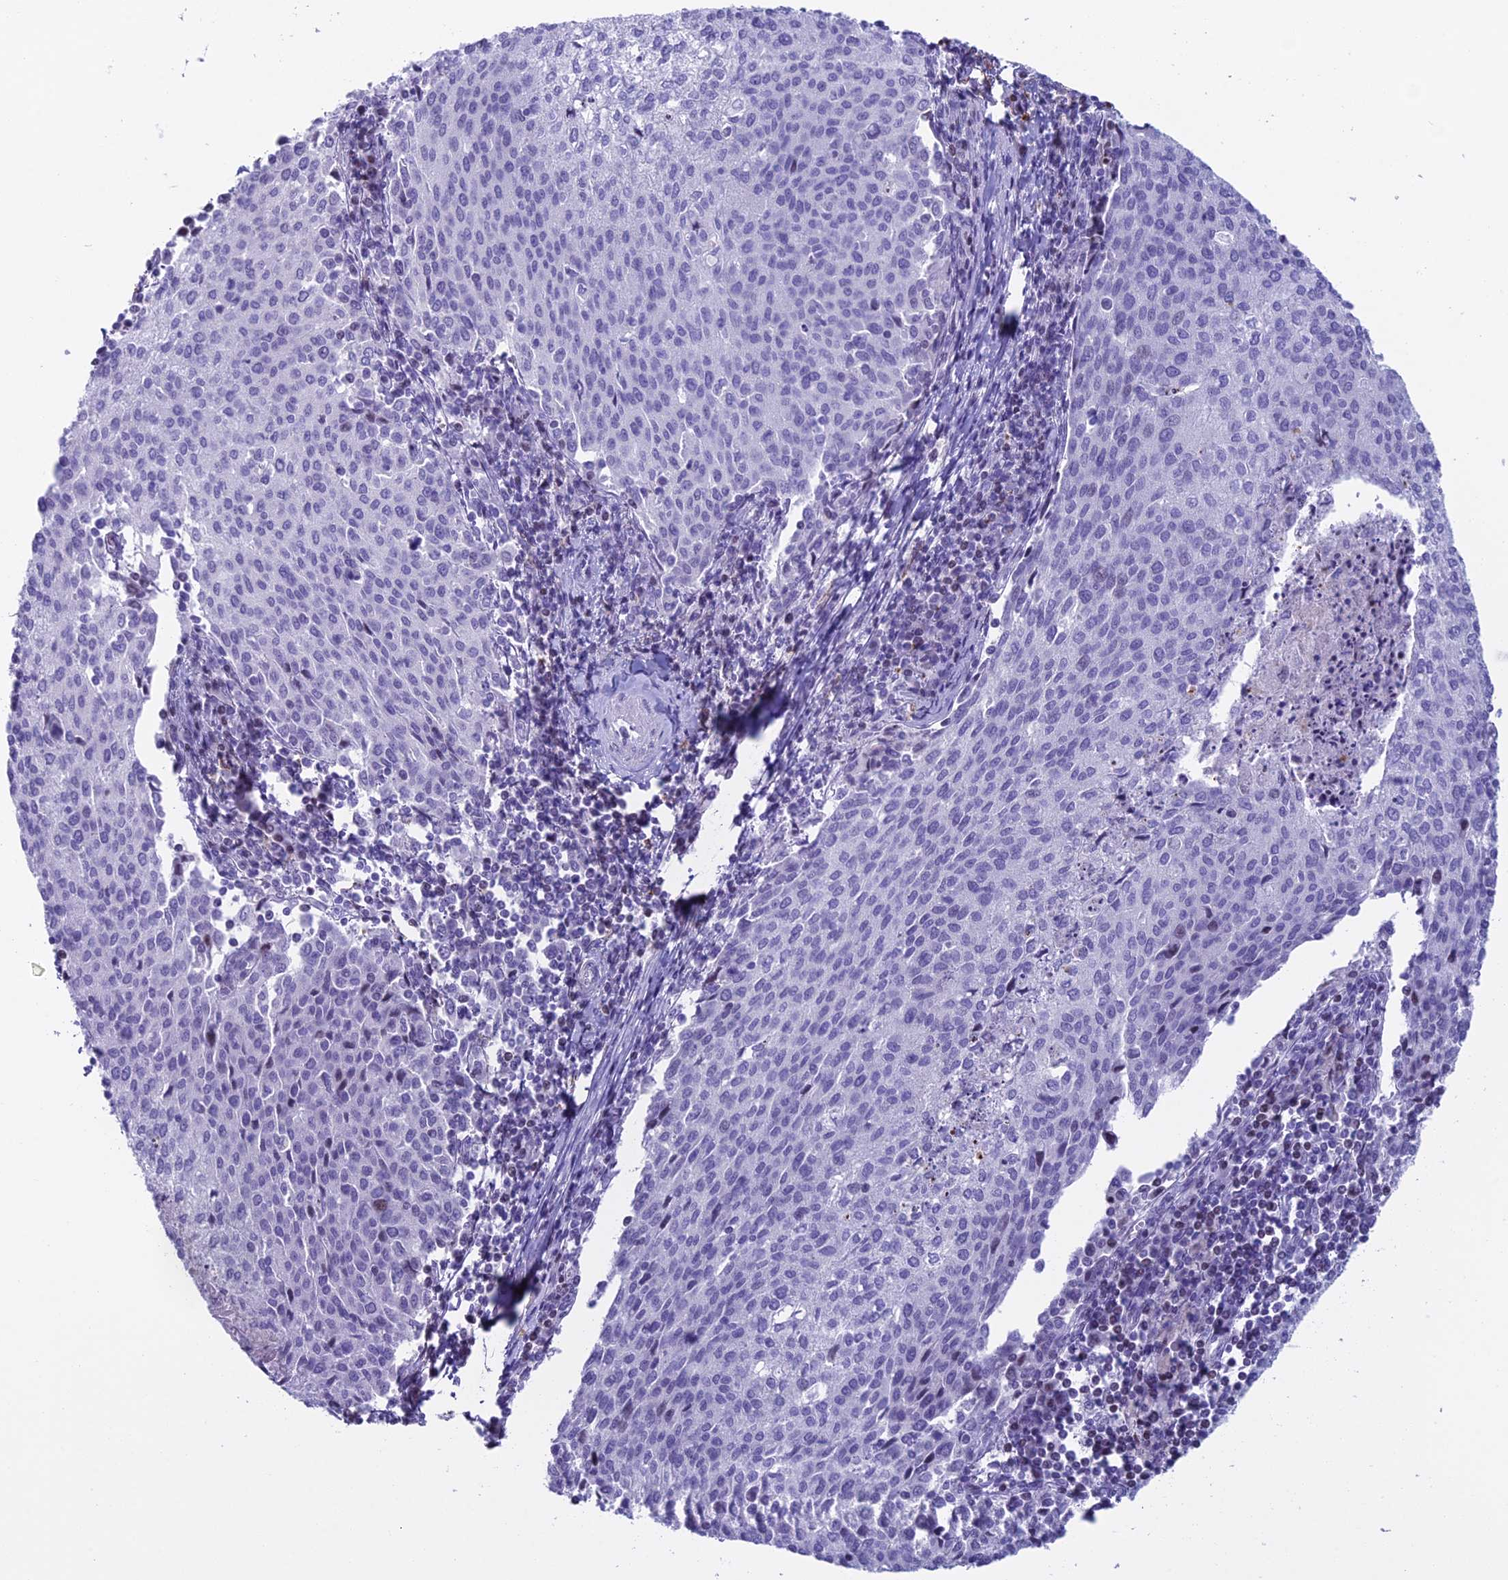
{"staining": {"intensity": "negative", "quantity": "none", "location": "none"}, "tissue": "cervical cancer", "cell_type": "Tumor cells", "image_type": "cancer", "snomed": [{"axis": "morphology", "description": "Squamous cell carcinoma, NOS"}, {"axis": "topography", "description": "Cervix"}], "caption": "There is no significant positivity in tumor cells of squamous cell carcinoma (cervical).", "gene": "CC2D2A", "patient": {"sex": "female", "age": 46}}